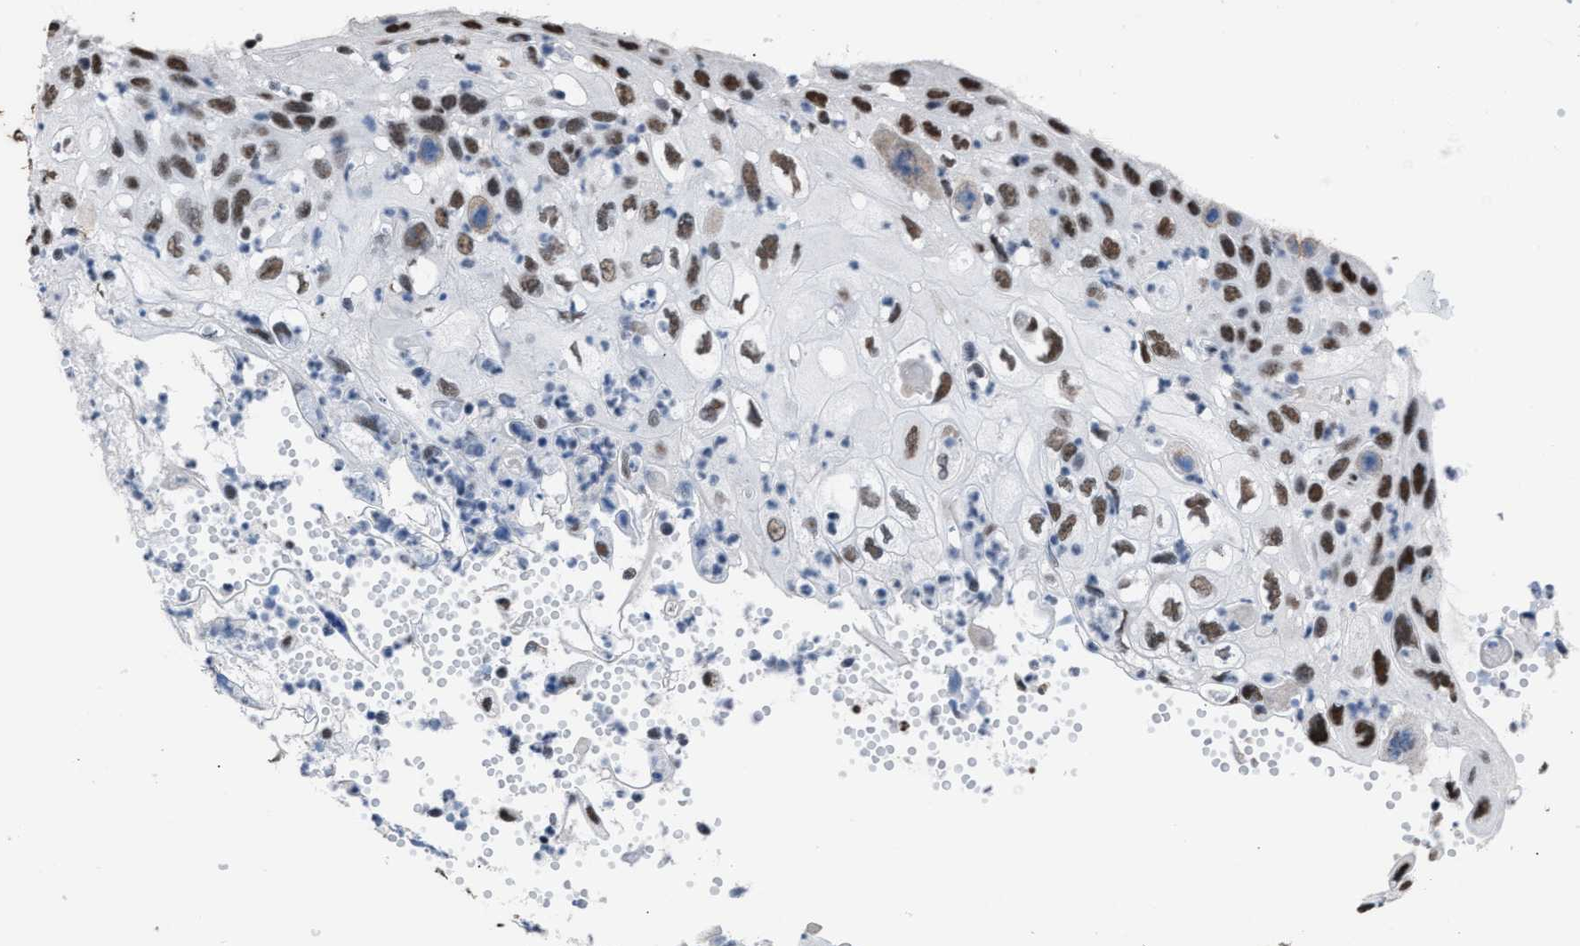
{"staining": {"intensity": "moderate", "quantity": ">75%", "location": "nuclear"}, "tissue": "cervical cancer", "cell_type": "Tumor cells", "image_type": "cancer", "snomed": [{"axis": "morphology", "description": "Squamous cell carcinoma, NOS"}, {"axis": "topography", "description": "Cervix"}], "caption": "DAB (3,3'-diaminobenzidine) immunohistochemical staining of human cervical cancer demonstrates moderate nuclear protein staining in approximately >75% of tumor cells. The staining is performed using DAB (3,3'-diaminobenzidine) brown chromogen to label protein expression. The nuclei are counter-stained blue using hematoxylin.", "gene": "CCAR2", "patient": {"sex": "female", "age": 70}}